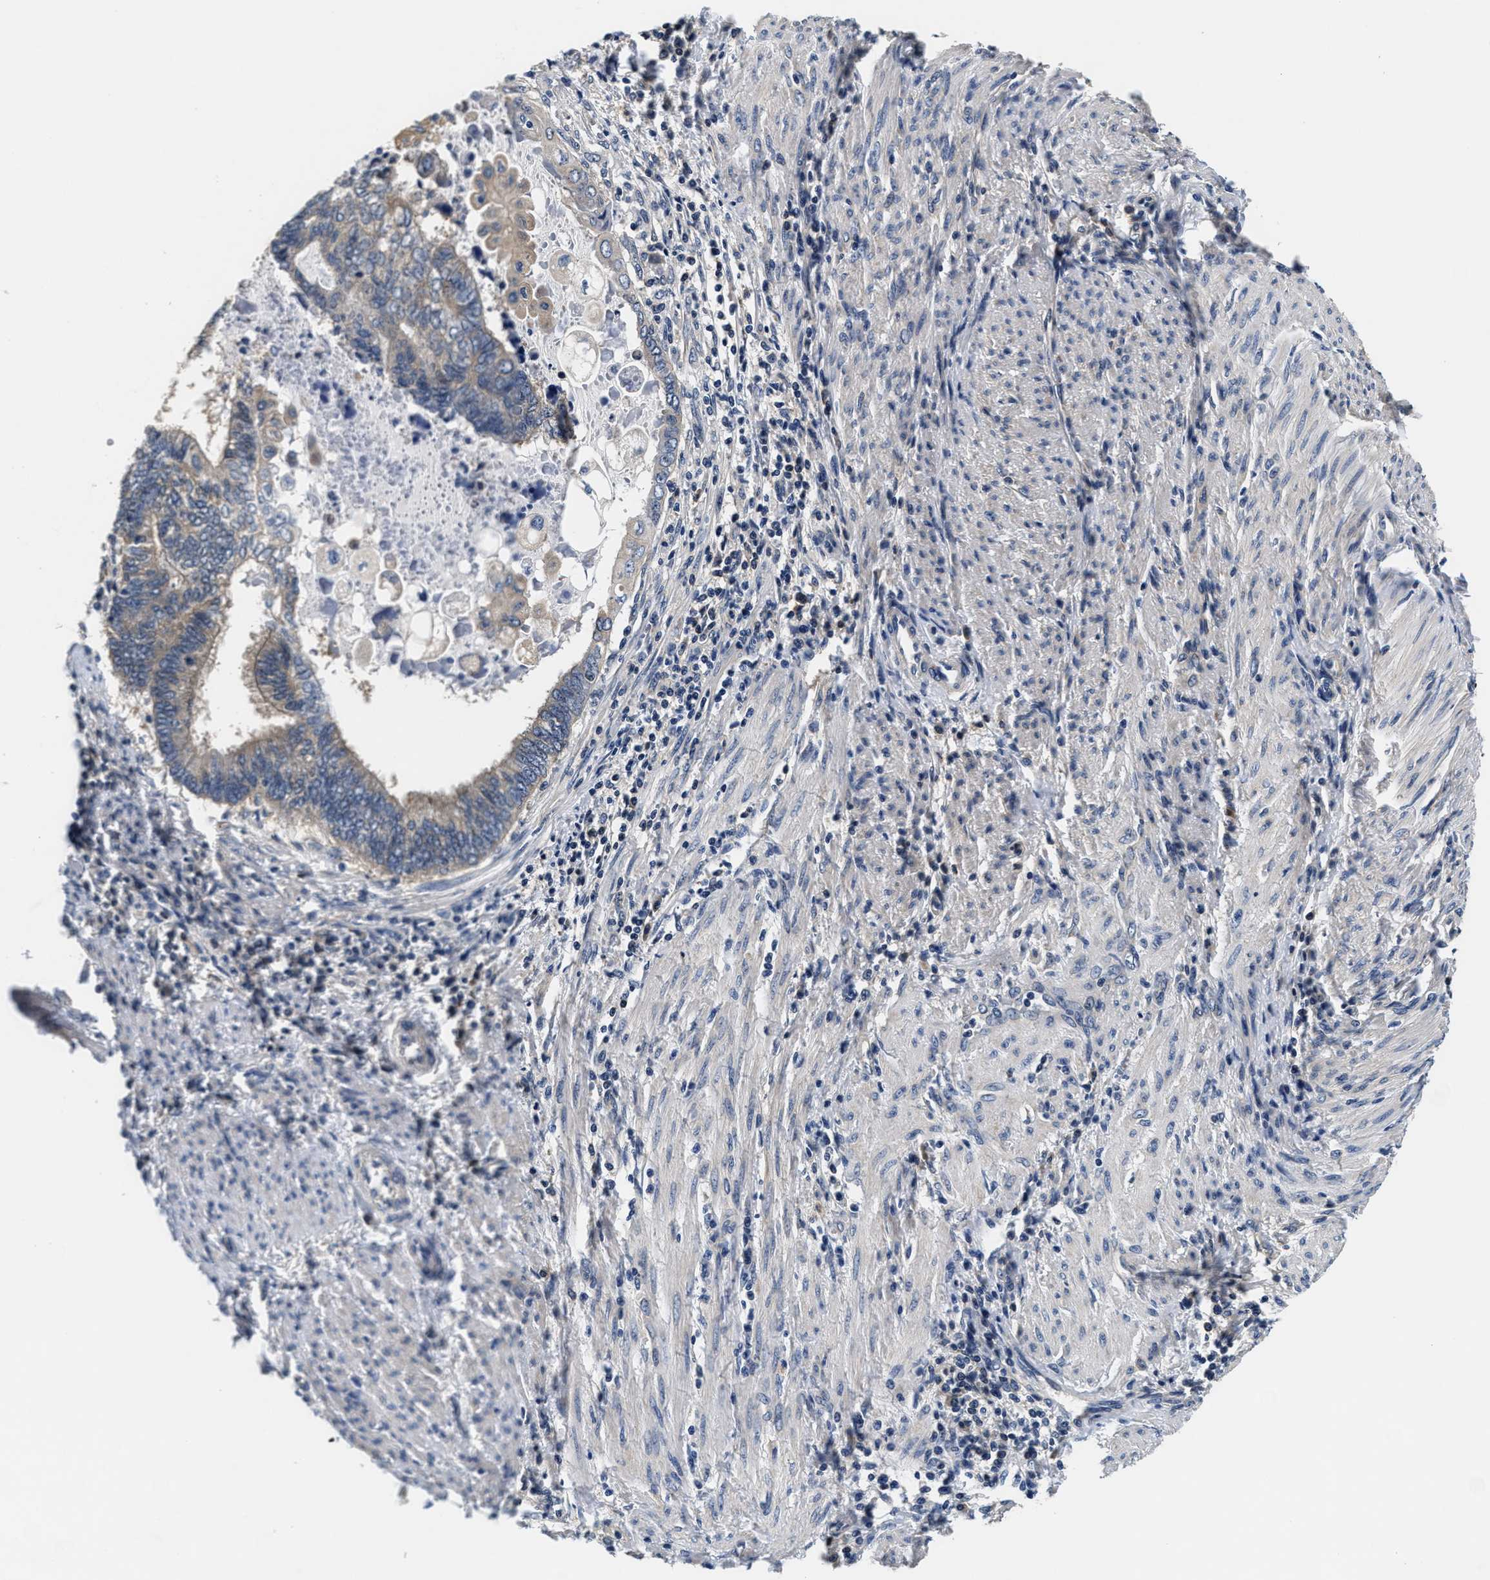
{"staining": {"intensity": "weak", "quantity": "<25%", "location": "cytoplasmic/membranous"}, "tissue": "endometrial cancer", "cell_type": "Tumor cells", "image_type": "cancer", "snomed": [{"axis": "morphology", "description": "Adenocarcinoma, NOS"}, {"axis": "topography", "description": "Uterus"}, {"axis": "topography", "description": "Endometrium"}], "caption": "A high-resolution micrograph shows IHC staining of endometrial cancer (adenocarcinoma), which displays no significant positivity in tumor cells.", "gene": "PHPT1", "patient": {"sex": "female", "age": 70}}